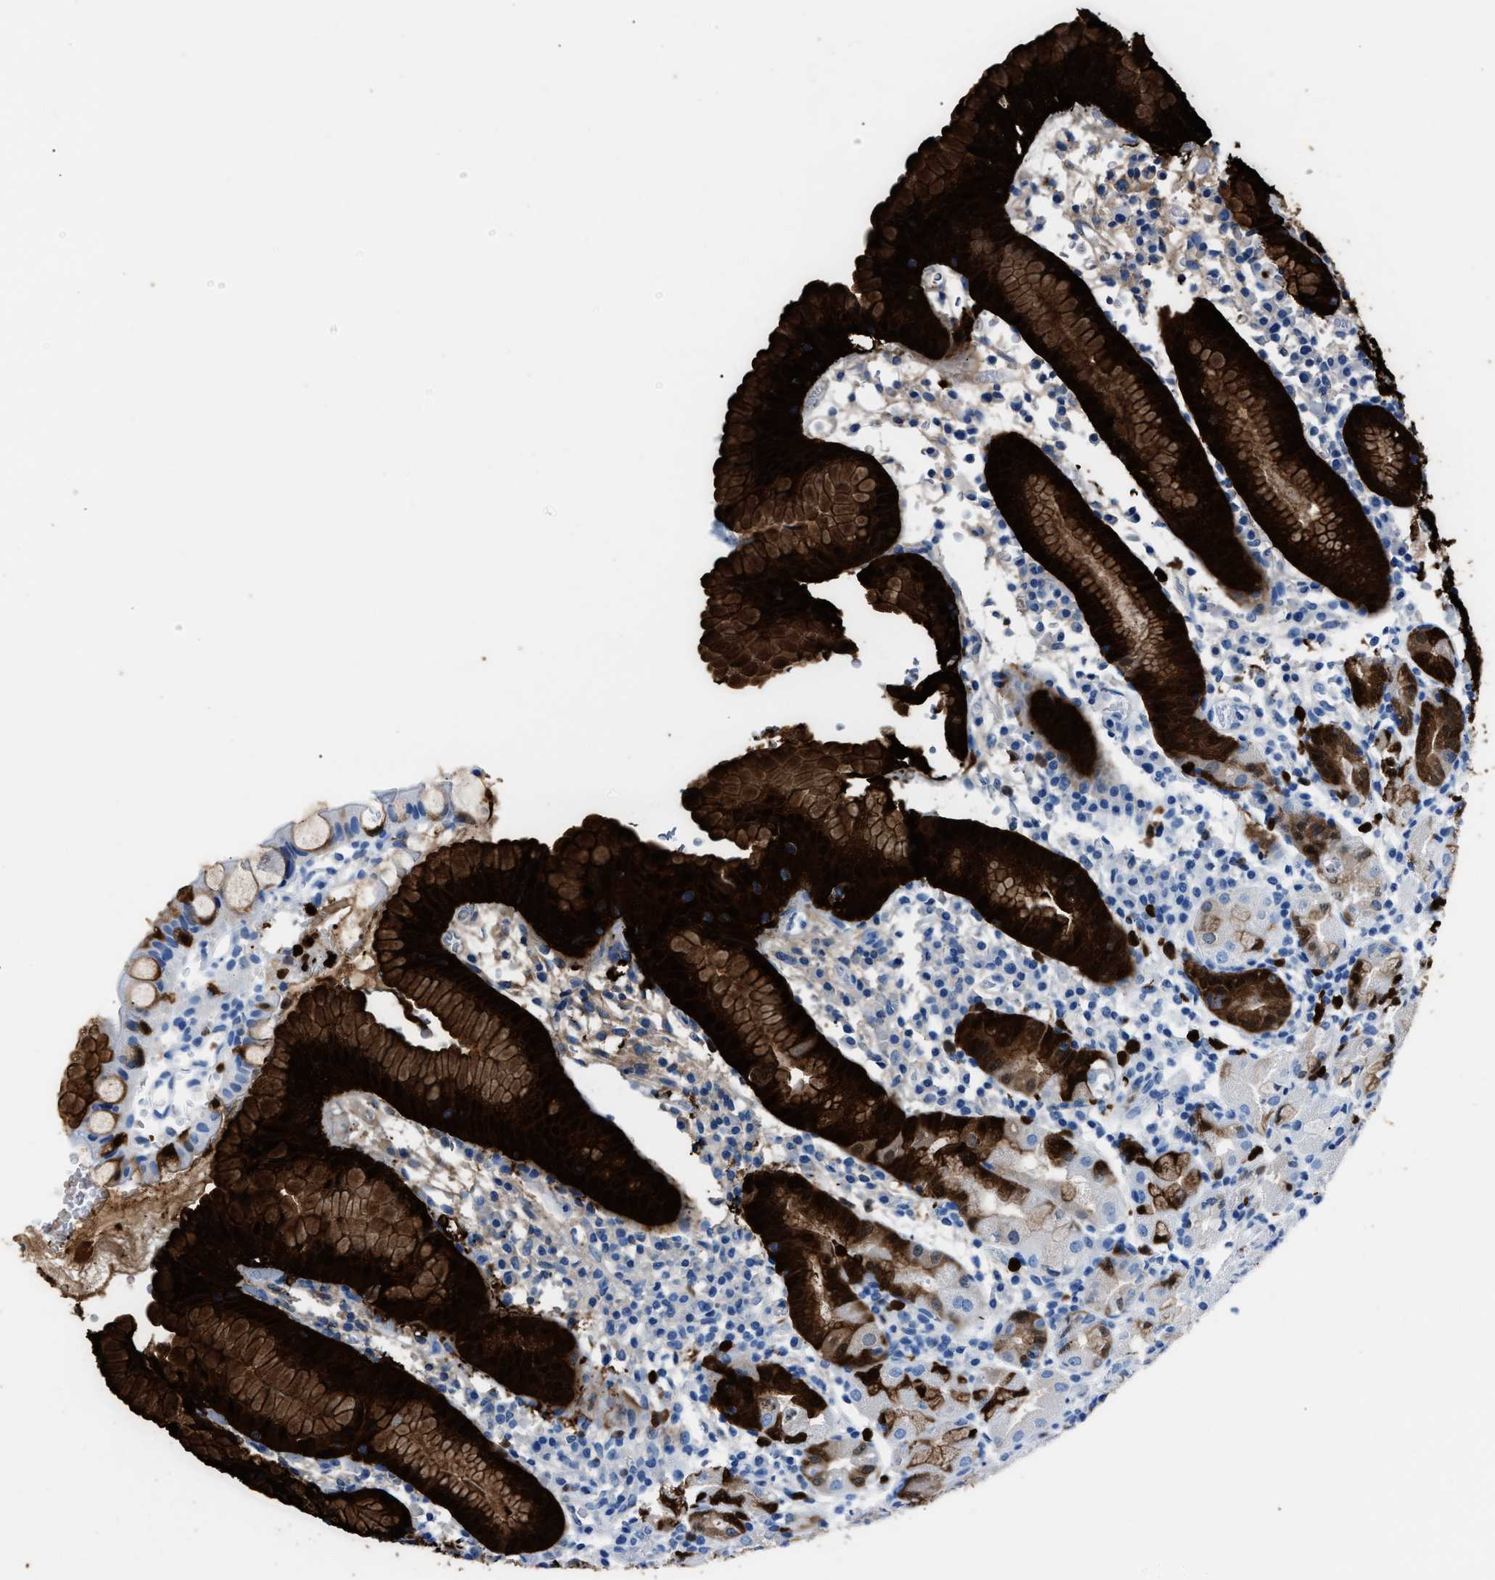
{"staining": {"intensity": "strong", "quantity": ">75%", "location": "cytoplasmic/membranous"}, "tissue": "stomach", "cell_type": "Glandular cells", "image_type": "normal", "snomed": [{"axis": "morphology", "description": "Normal tissue, NOS"}, {"axis": "topography", "description": "Stomach"}, {"axis": "topography", "description": "Stomach, lower"}], "caption": "High-magnification brightfield microscopy of unremarkable stomach stained with DAB (brown) and counterstained with hematoxylin (blue). glandular cells exhibit strong cytoplasmic/membranous expression is appreciated in approximately>75% of cells. (Brightfield microscopy of DAB IHC at high magnification).", "gene": "S100P", "patient": {"sex": "female", "age": 75}}